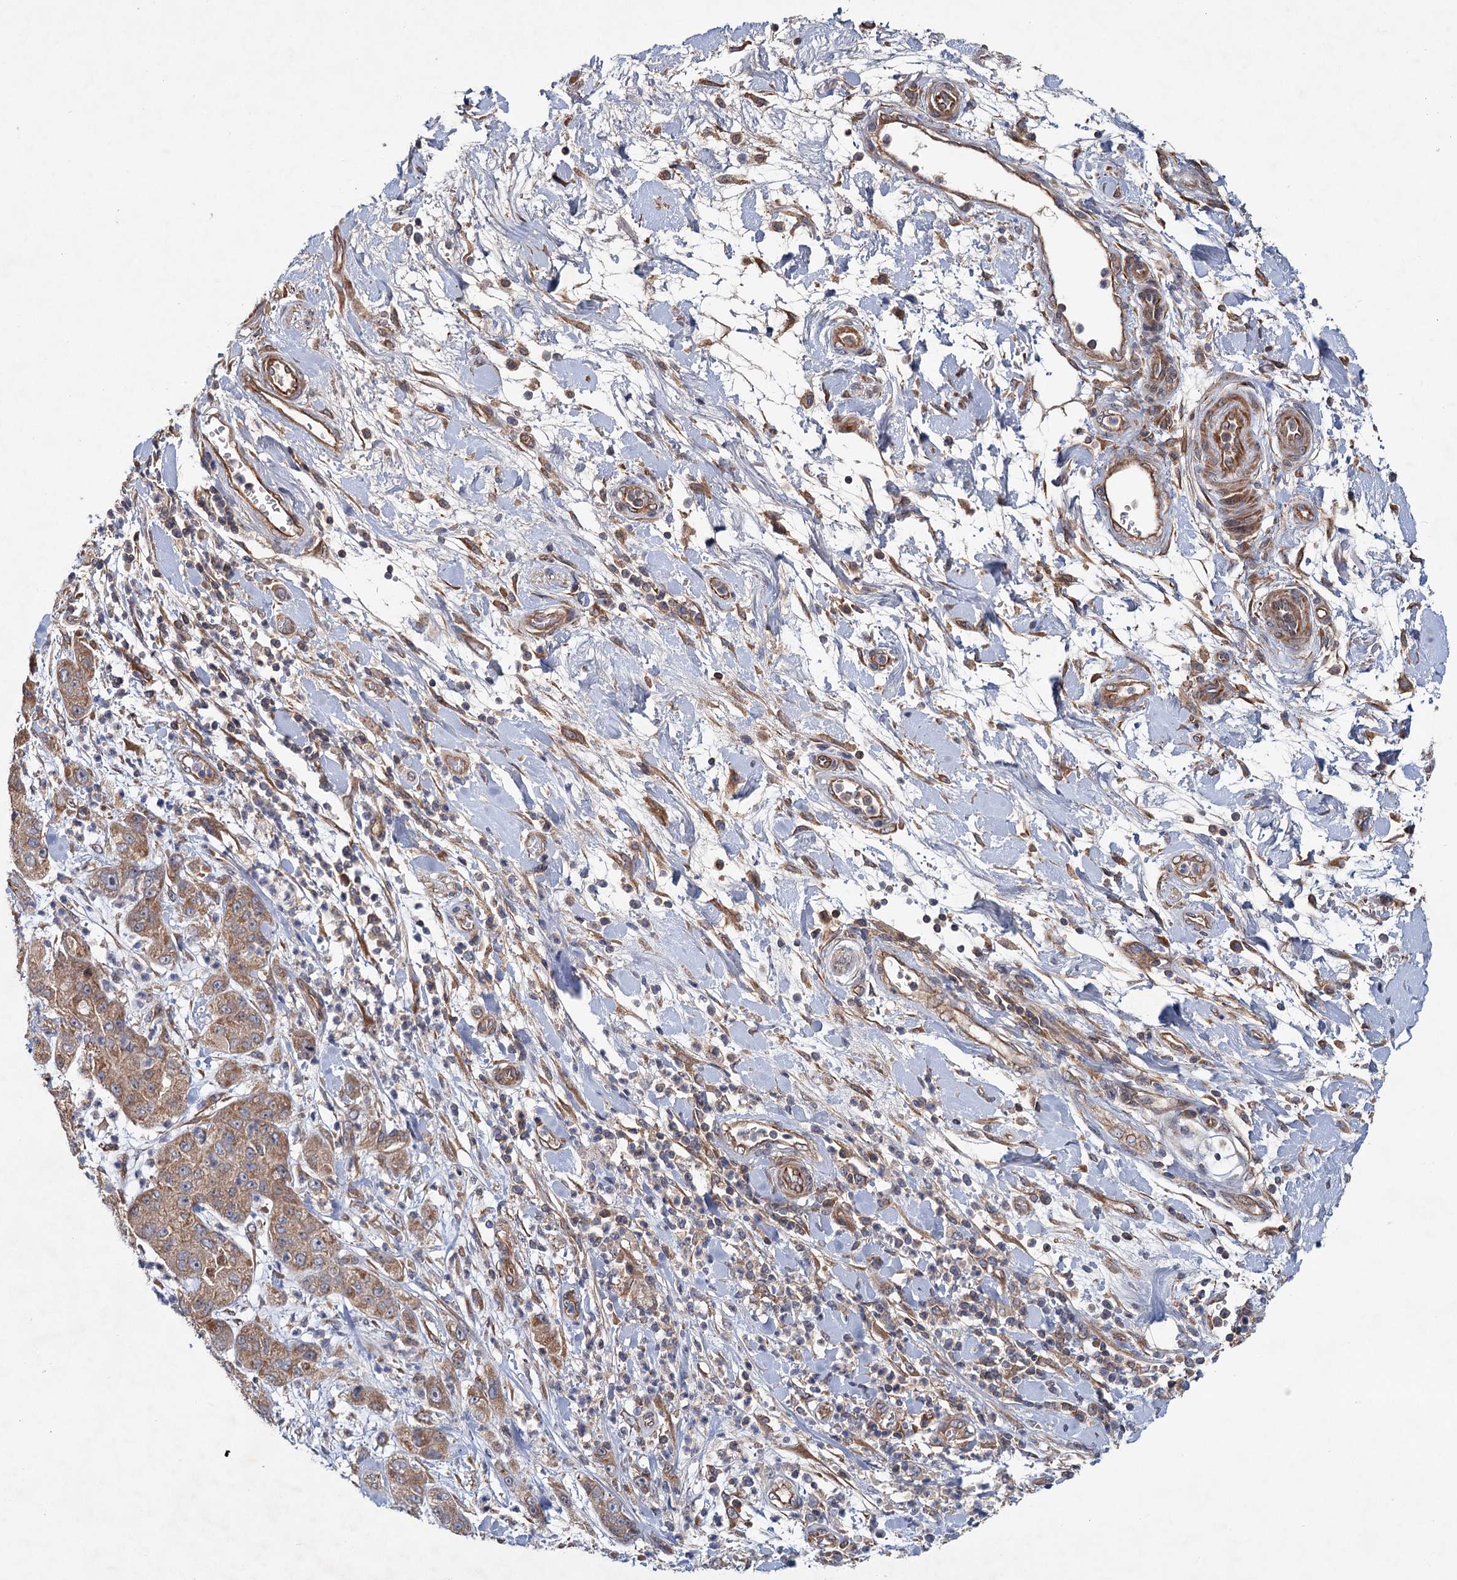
{"staining": {"intensity": "moderate", "quantity": ">75%", "location": "cytoplasmic/membranous"}, "tissue": "pancreatic cancer", "cell_type": "Tumor cells", "image_type": "cancer", "snomed": [{"axis": "morphology", "description": "Adenocarcinoma, NOS"}, {"axis": "topography", "description": "Pancreas"}], "caption": "Pancreatic cancer stained for a protein displays moderate cytoplasmic/membranous positivity in tumor cells.", "gene": "MTRR", "patient": {"sex": "female", "age": 78}}